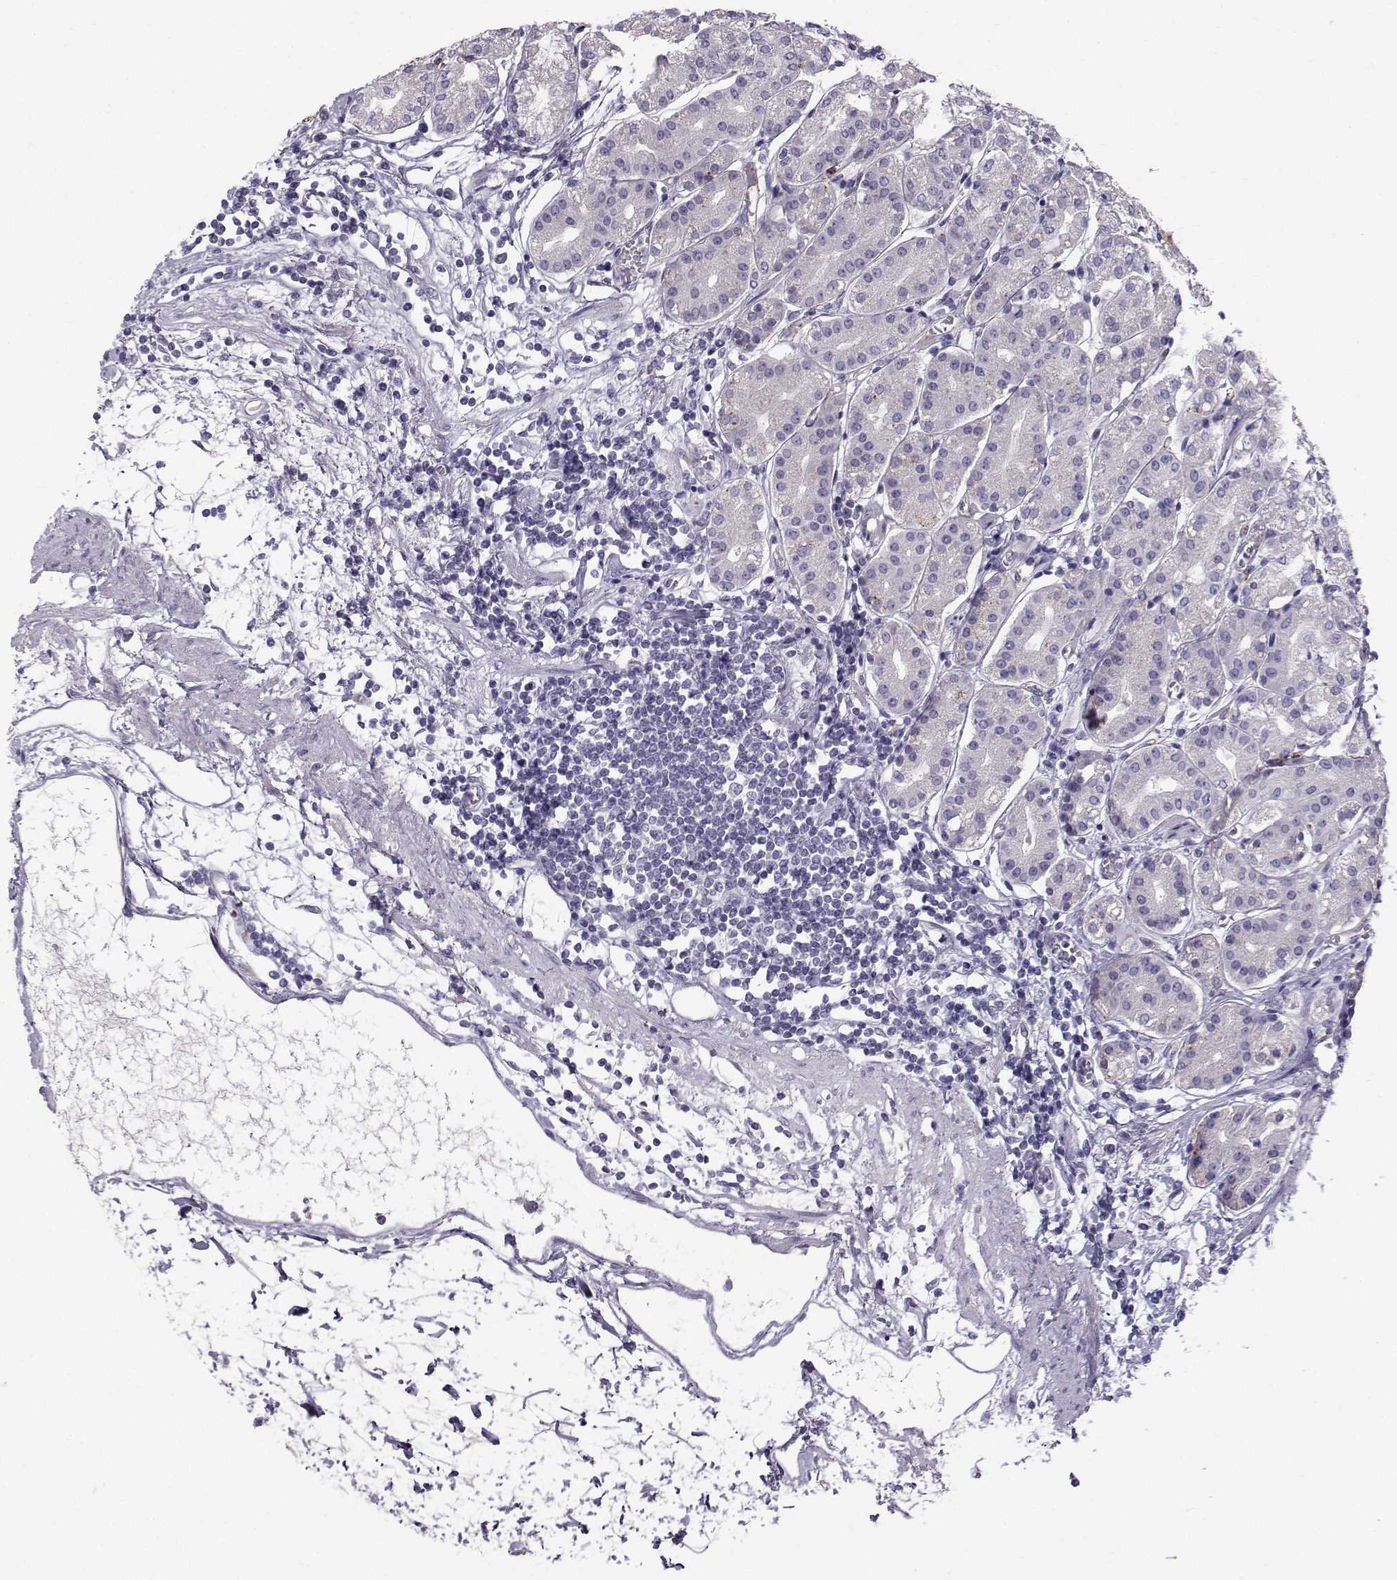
{"staining": {"intensity": "negative", "quantity": "none", "location": "none"}, "tissue": "stomach", "cell_type": "Glandular cells", "image_type": "normal", "snomed": [{"axis": "morphology", "description": "Normal tissue, NOS"}, {"axis": "topography", "description": "Skeletal muscle"}, {"axis": "topography", "description": "Stomach"}], "caption": "This photomicrograph is of benign stomach stained with immunohistochemistry to label a protein in brown with the nuclei are counter-stained blue. There is no positivity in glandular cells. Brightfield microscopy of immunohistochemistry (IHC) stained with DAB (3,3'-diaminobenzidine) (brown) and hematoxylin (blue), captured at high magnification.", "gene": "CALCR", "patient": {"sex": "female", "age": 57}}